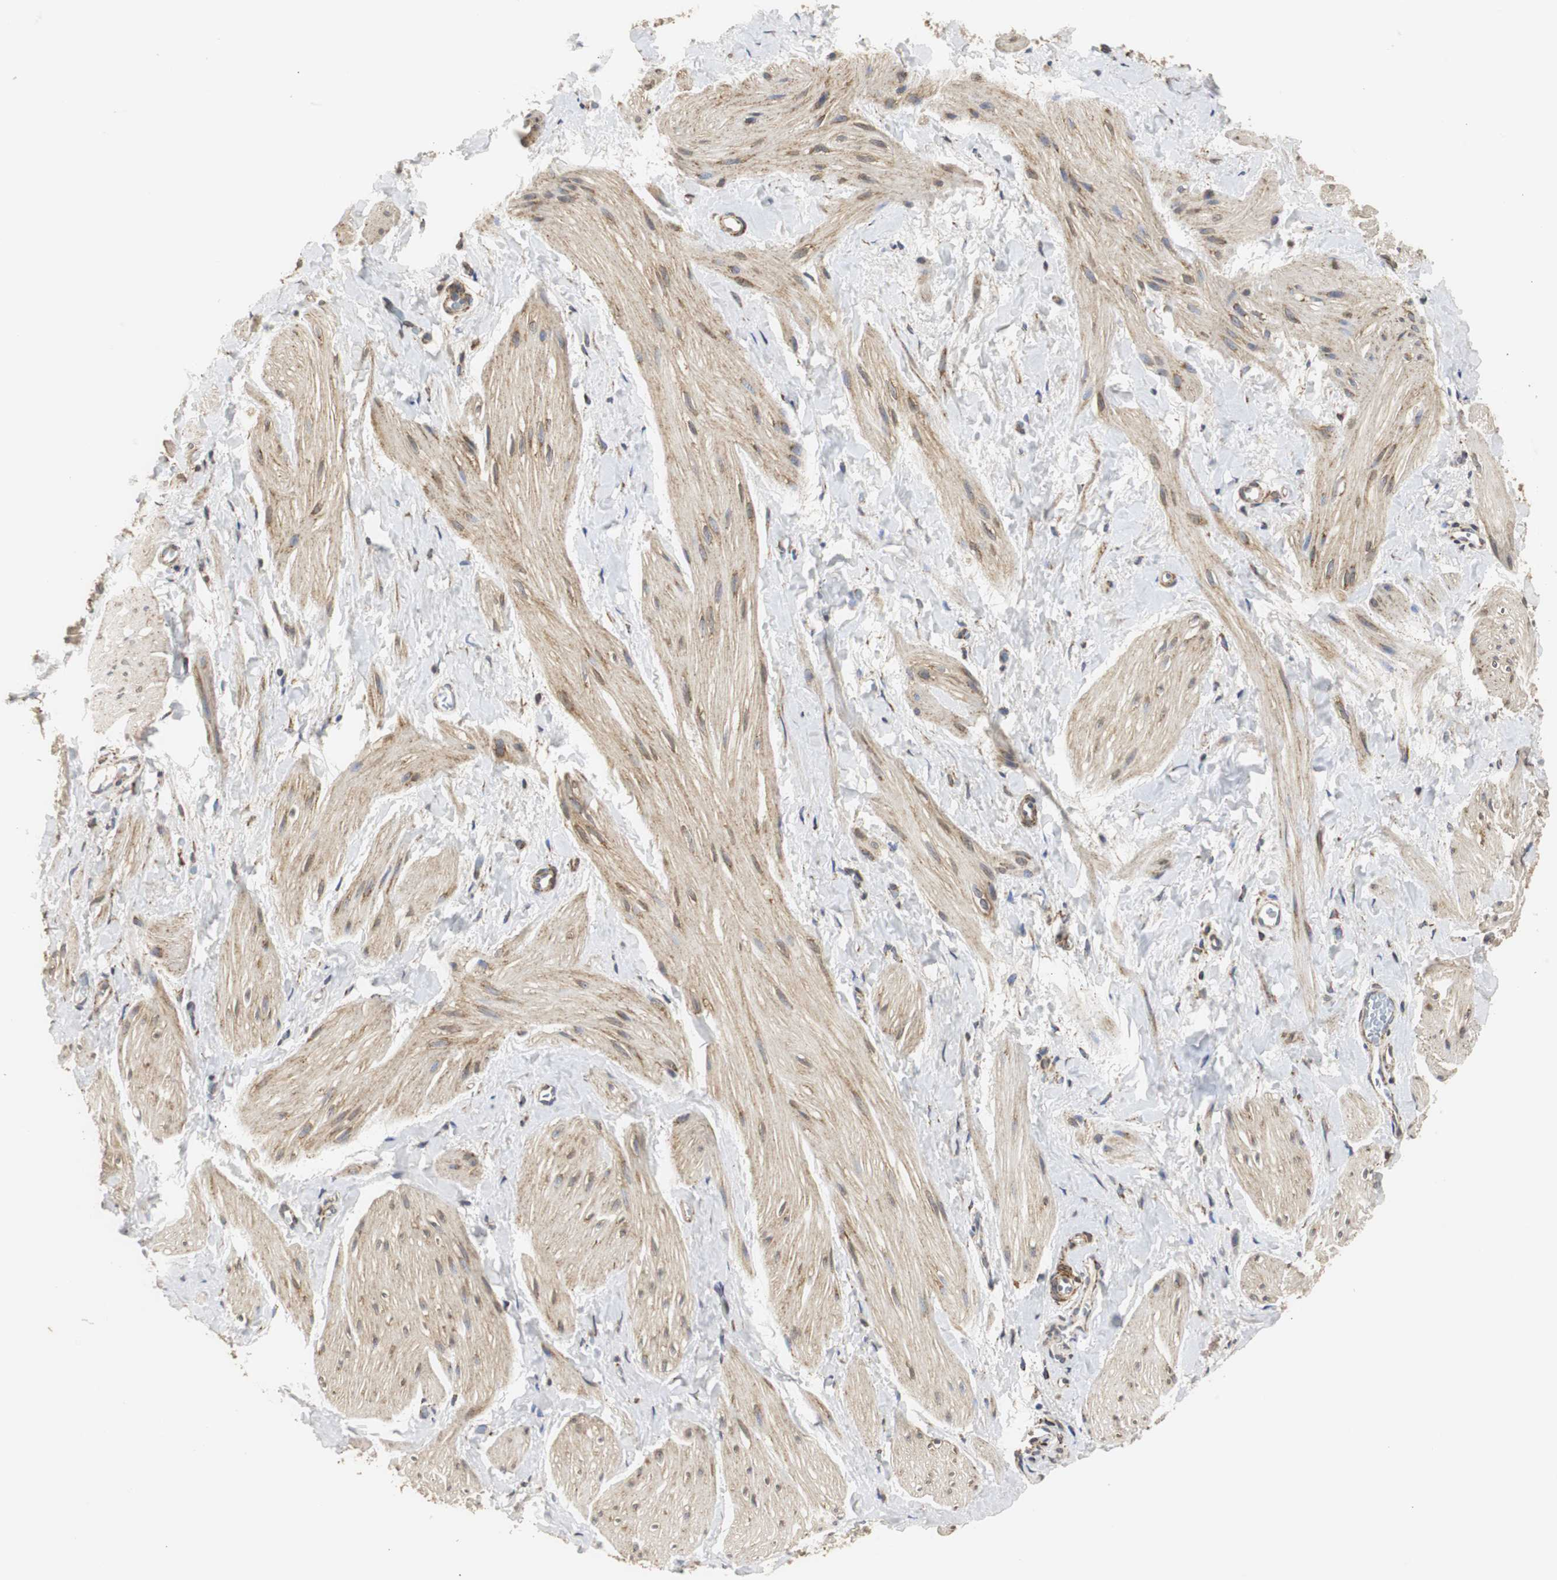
{"staining": {"intensity": "moderate", "quantity": ">75%", "location": "cytoplasmic/membranous"}, "tissue": "smooth muscle", "cell_type": "Smooth muscle cells", "image_type": "normal", "snomed": [{"axis": "morphology", "description": "Normal tissue, NOS"}, {"axis": "topography", "description": "Smooth muscle"}], "caption": "Immunohistochemical staining of normal smooth muscle demonstrates medium levels of moderate cytoplasmic/membranous expression in about >75% of smooth muscle cells. Nuclei are stained in blue.", "gene": "HSD17B10", "patient": {"sex": "male", "age": 16}}